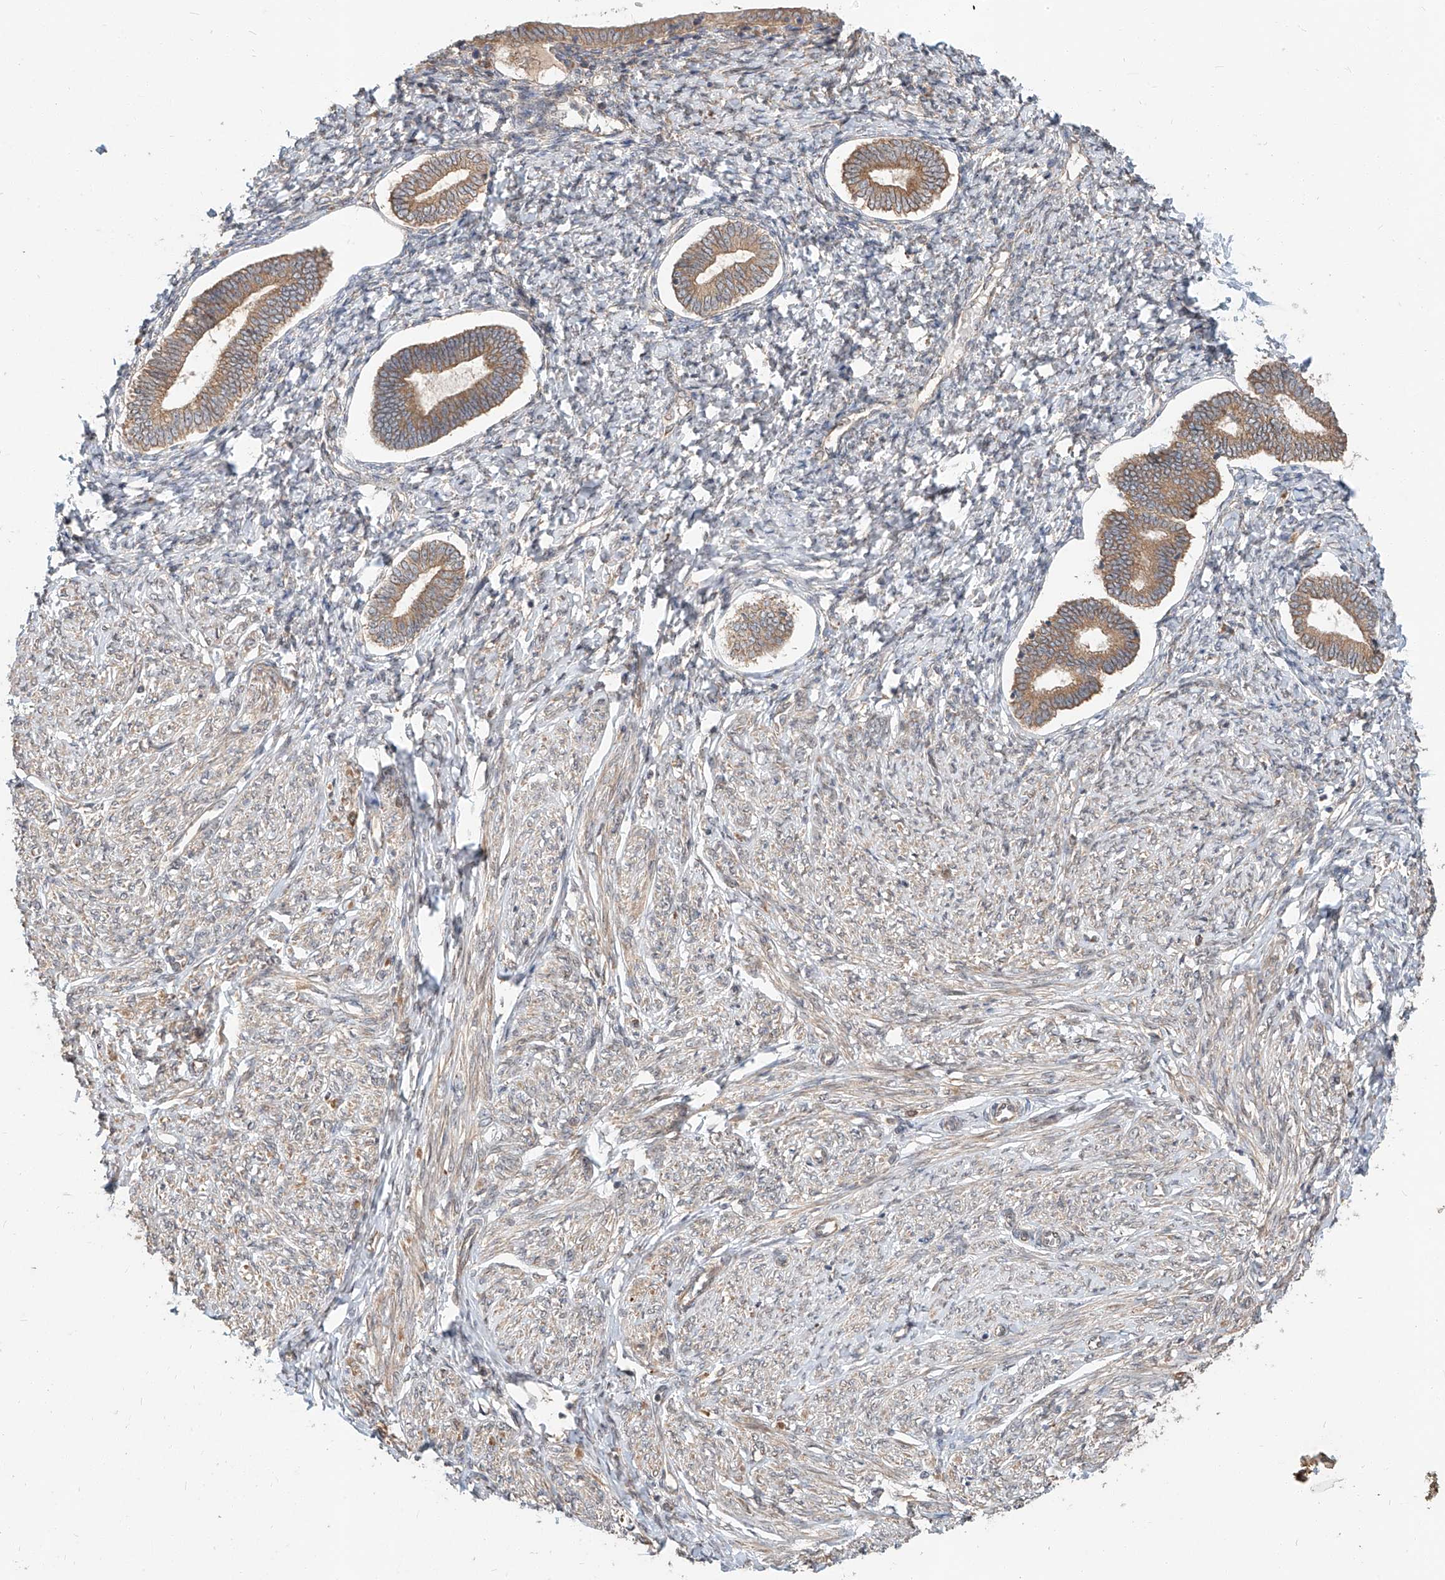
{"staining": {"intensity": "moderate", "quantity": ">75%", "location": "cytoplasmic/membranous"}, "tissue": "endometrium", "cell_type": "Cells in endometrial stroma", "image_type": "normal", "snomed": [{"axis": "morphology", "description": "Normal tissue, NOS"}, {"axis": "topography", "description": "Endometrium"}], "caption": "Benign endometrium was stained to show a protein in brown. There is medium levels of moderate cytoplasmic/membranous staining in approximately >75% of cells in endometrial stroma.", "gene": "STX19", "patient": {"sex": "female", "age": 72}}